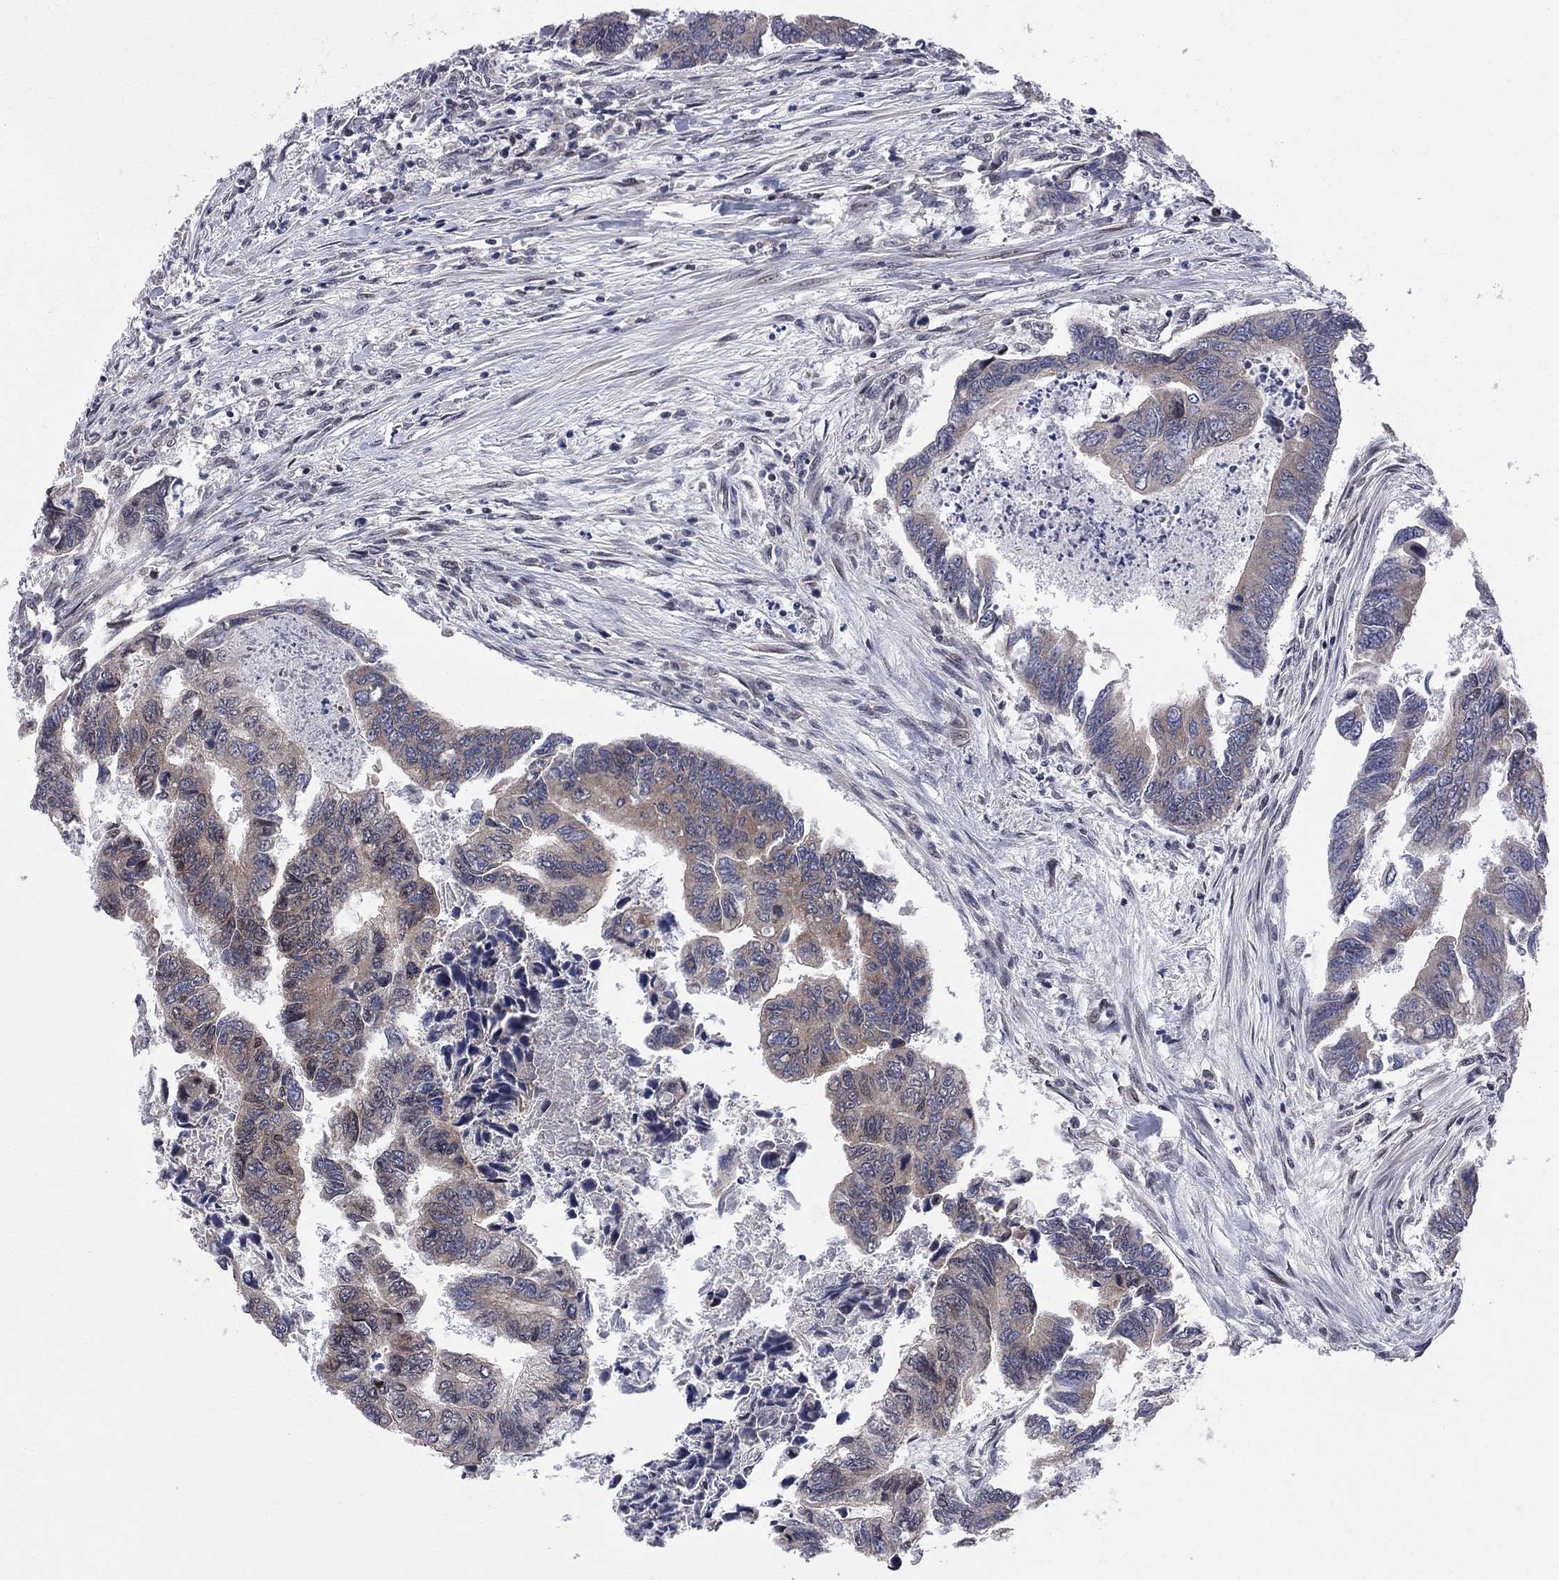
{"staining": {"intensity": "weak", "quantity": ">75%", "location": "cytoplasmic/membranous"}, "tissue": "colorectal cancer", "cell_type": "Tumor cells", "image_type": "cancer", "snomed": [{"axis": "morphology", "description": "Adenocarcinoma, NOS"}, {"axis": "topography", "description": "Colon"}], "caption": "Immunohistochemistry of human colorectal adenocarcinoma reveals low levels of weak cytoplasmic/membranous staining in about >75% of tumor cells. Using DAB (3,3'-diaminobenzidine) (brown) and hematoxylin (blue) stains, captured at high magnification using brightfield microscopy.", "gene": "CNOT11", "patient": {"sex": "female", "age": 65}}